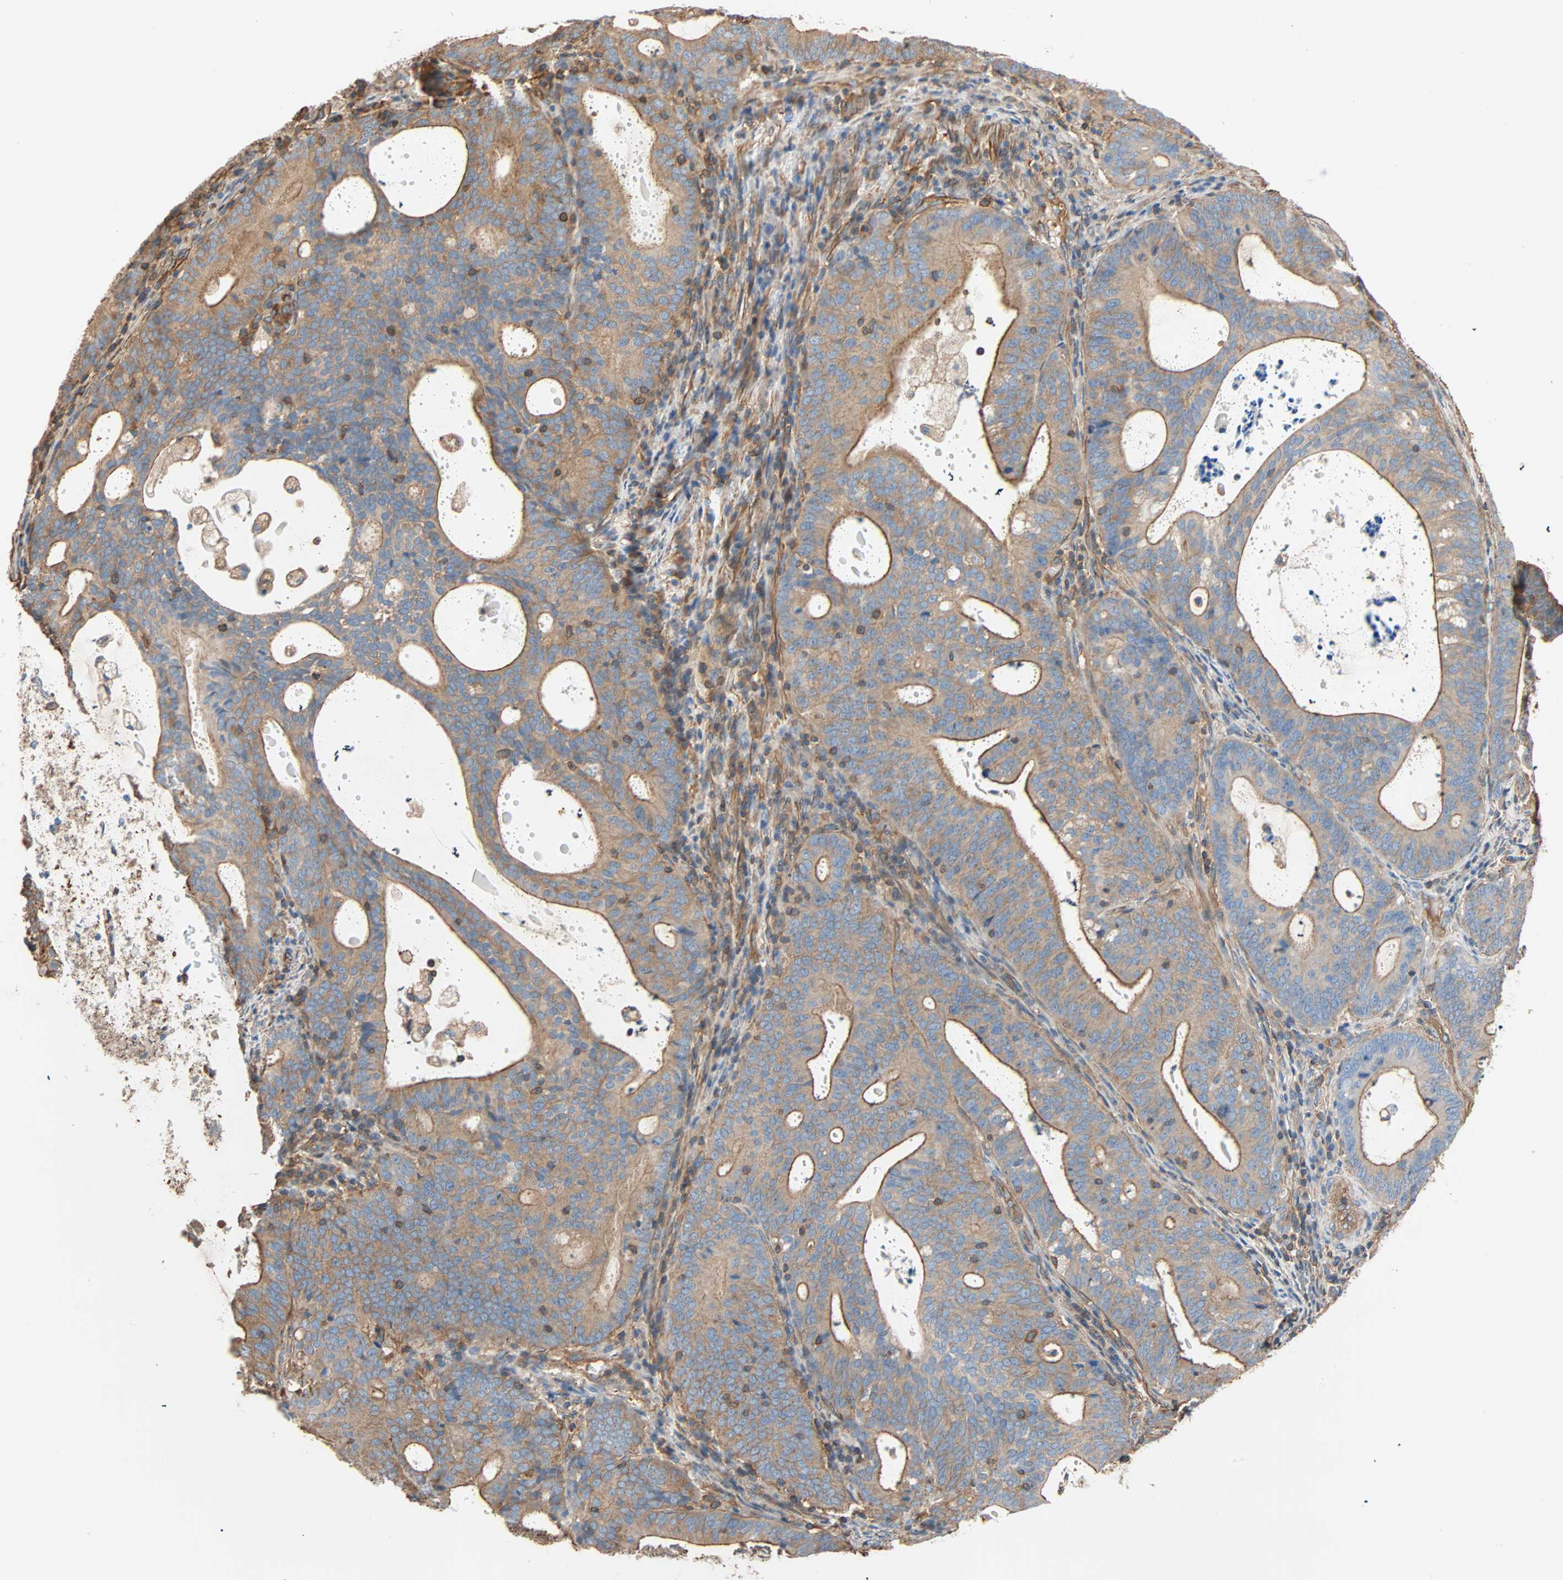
{"staining": {"intensity": "moderate", "quantity": ">75%", "location": "cytoplasmic/membranous"}, "tissue": "endometrial cancer", "cell_type": "Tumor cells", "image_type": "cancer", "snomed": [{"axis": "morphology", "description": "Adenocarcinoma, NOS"}, {"axis": "topography", "description": "Uterus"}], "caption": "Endometrial cancer (adenocarcinoma) stained with DAB immunohistochemistry exhibits medium levels of moderate cytoplasmic/membranous positivity in about >75% of tumor cells.", "gene": "GALNT10", "patient": {"sex": "female", "age": 83}}